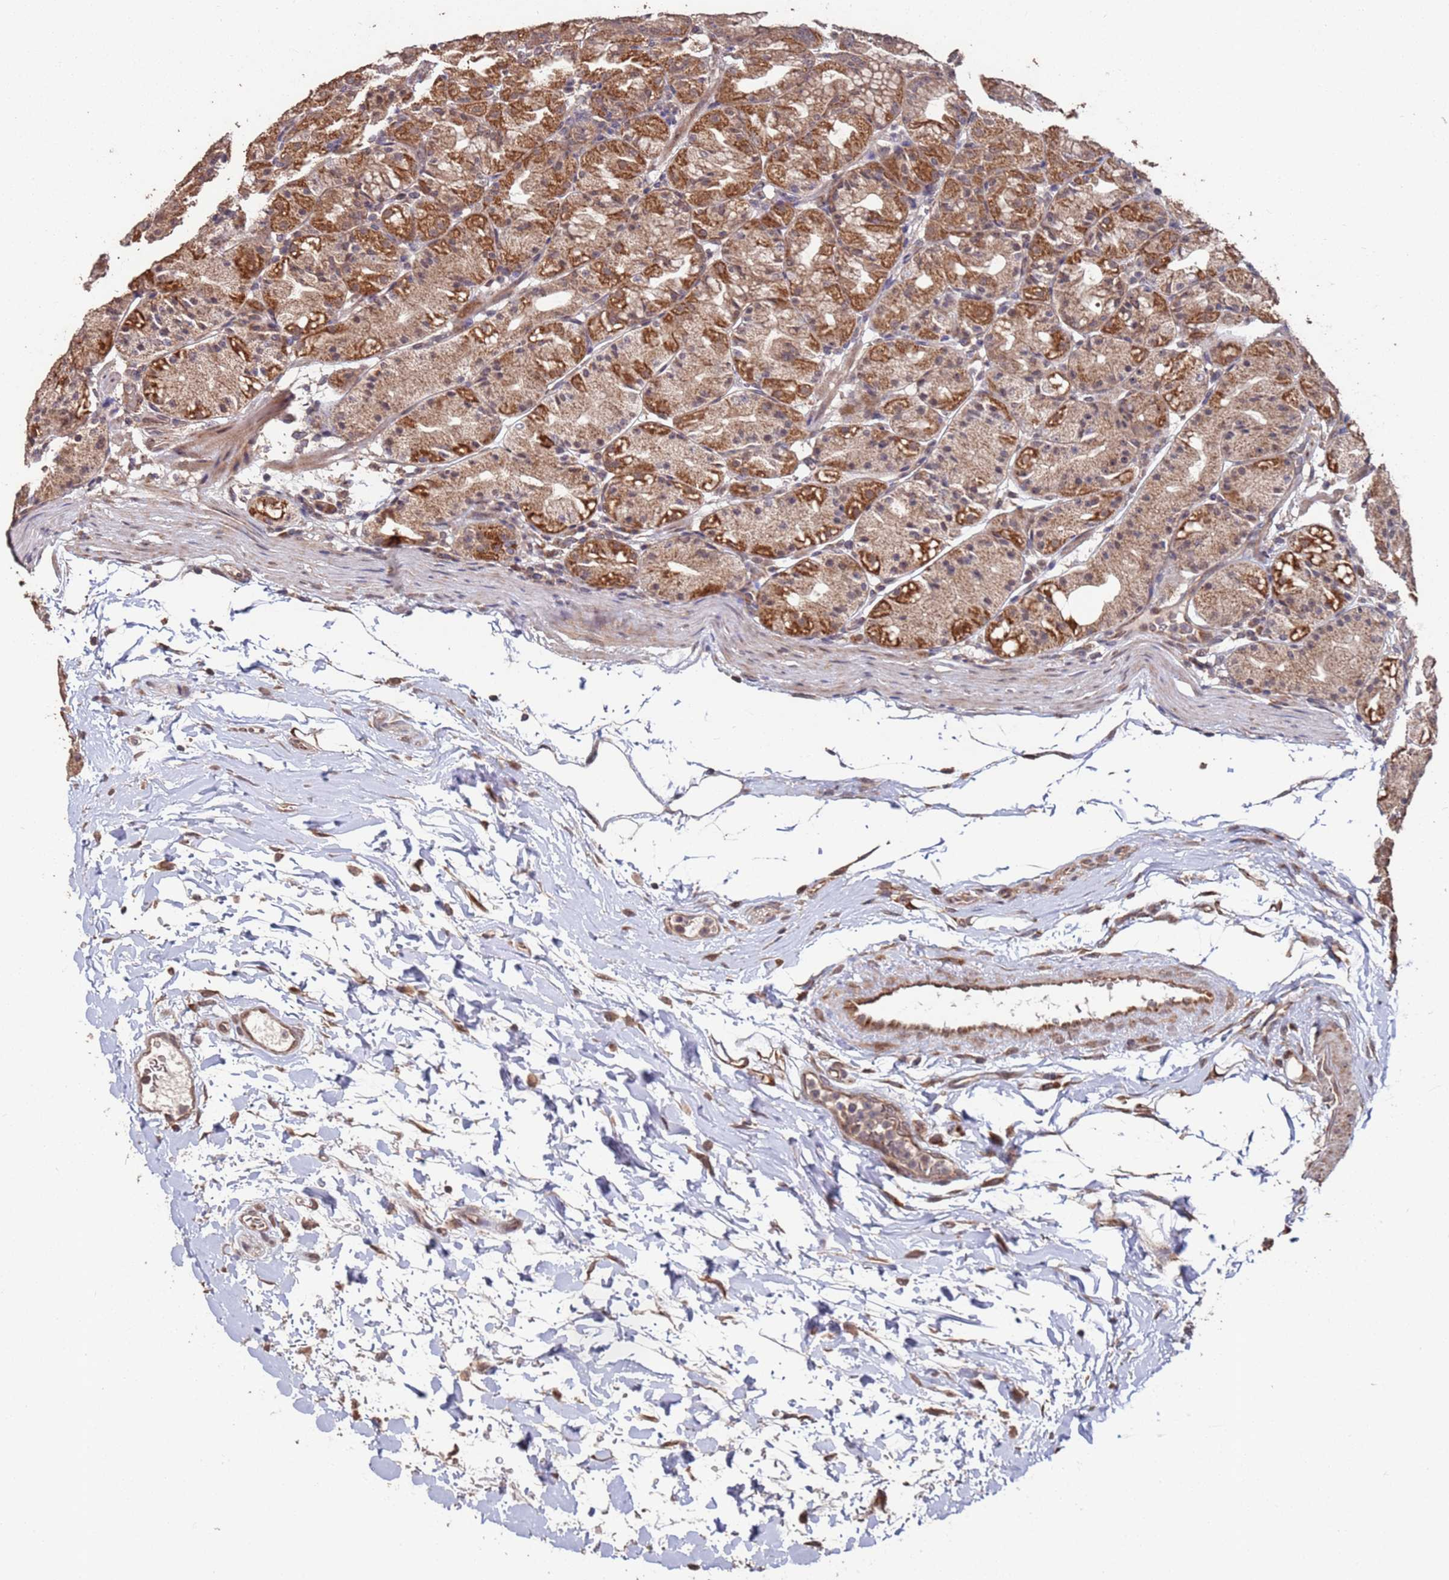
{"staining": {"intensity": "strong", "quantity": ">75%", "location": "cytoplasmic/membranous"}, "tissue": "stomach", "cell_type": "Glandular cells", "image_type": "normal", "snomed": [{"axis": "morphology", "description": "Normal tissue, NOS"}, {"axis": "topography", "description": "Stomach, upper"}], "caption": "DAB immunohistochemical staining of normal stomach demonstrates strong cytoplasmic/membranous protein expression in about >75% of glandular cells.", "gene": "PRR7", "patient": {"sex": "male", "age": 48}}